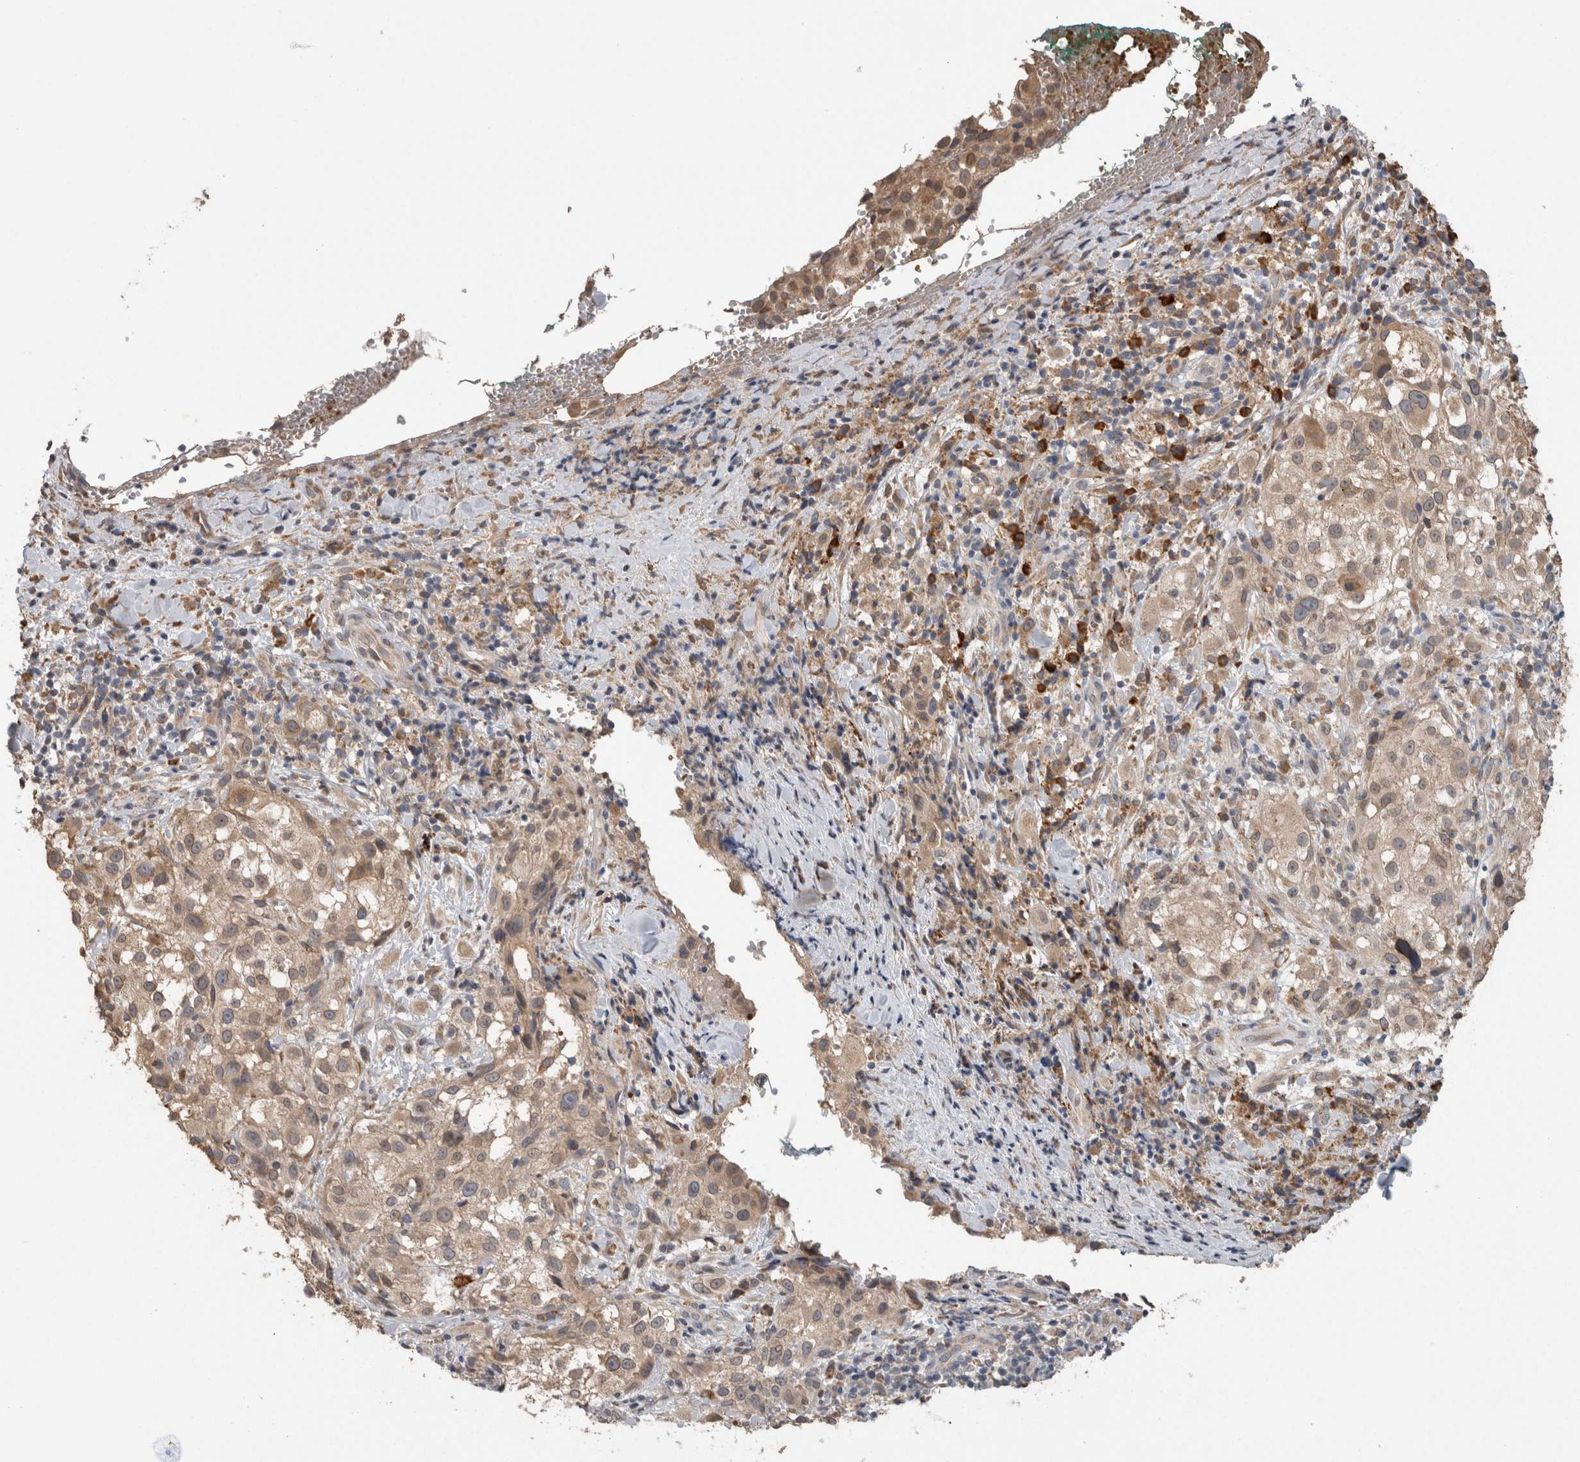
{"staining": {"intensity": "moderate", "quantity": ">75%", "location": "cytoplasmic/membranous"}, "tissue": "melanoma", "cell_type": "Tumor cells", "image_type": "cancer", "snomed": [{"axis": "morphology", "description": "Necrosis, NOS"}, {"axis": "morphology", "description": "Malignant melanoma, NOS"}, {"axis": "topography", "description": "Skin"}], "caption": "Protein positivity by immunohistochemistry (IHC) reveals moderate cytoplasmic/membranous positivity in approximately >75% of tumor cells in melanoma.", "gene": "ADGRL3", "patient": {"sex": "female", "age": 87}}